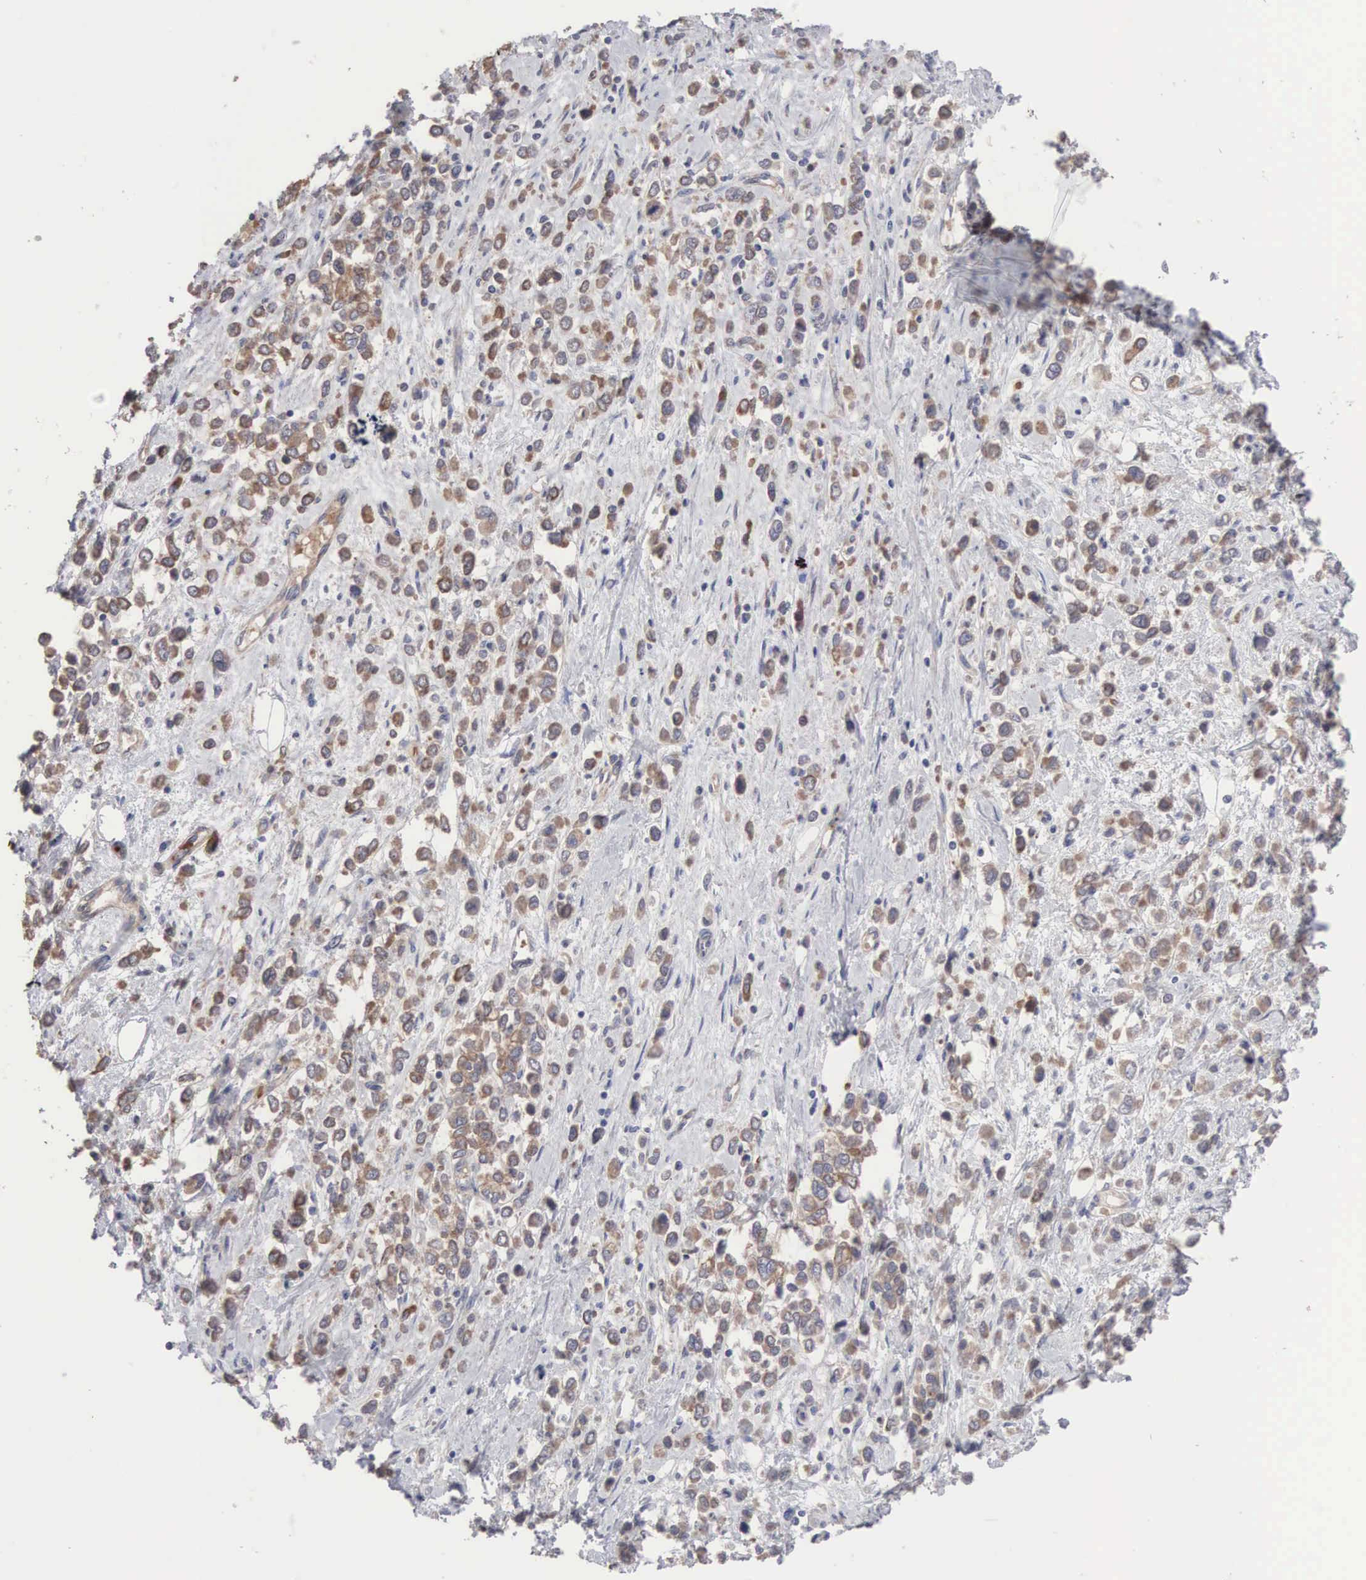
{"staining": {"intensity": "moderate", "quantity": ">75%", "location": "cytoplasmic/membranous"}, "tissue": "stomach cancer", "cell_type": "Tumor cells", "image_type": "cancer", "snomed": [{"axis": "morphology", "description": "Adenocarcinoma, NOS"}, {"axis": "topography", "description": "Stomach, upper"}], "caption": "The histopathology image displays a brown stain indicating the presence of a protein in the cytoplasmic/membranous of tumor cells in stomach cancer (adenocarcinoma). The protein is stained brown, and the nuclei are stained in blue (DAB (3,3'-diaminobenzidine) IHC with brightfield microscopy, high magnification).", "gene": "INF2", "patient": {"sex": "male", "age": 76}}